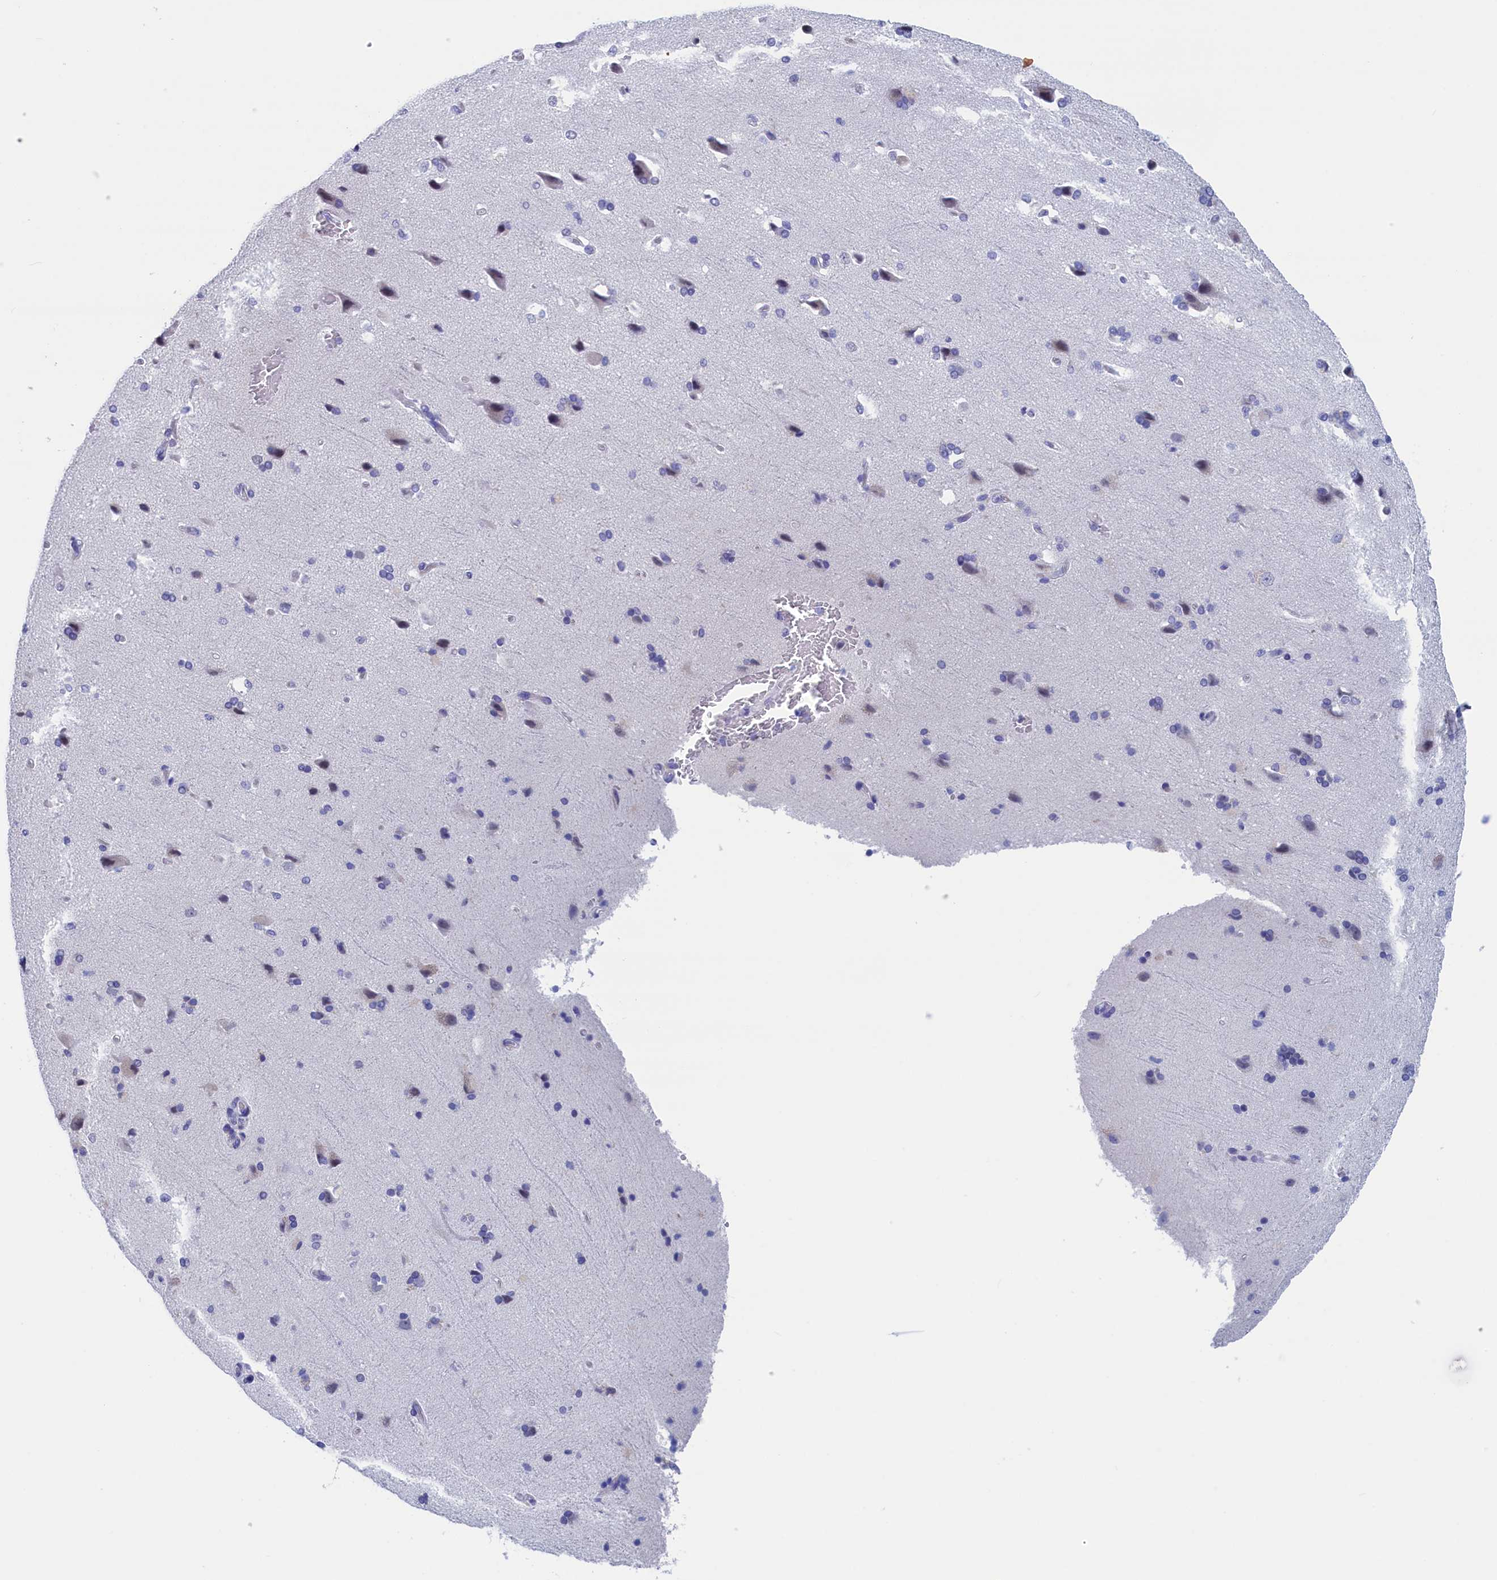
{"staining": {"intensity": "negative", "quantity": "none", "location": "none"}, "tissue": "cerebral cortex", "cell_type": "Endothelial cells", "image_type": "normal", "snomed": [{"axis": "morphology", "description": "Normal tissue, NOS"}, {"axis": "topography", "description": "Cerebral cortex"}], "caption": "Protein analysis of benign cerebral cortex reveals no significant staining in endothelial cells.", "gene": "WDR83", "patient": {"sex": "male", "age": 62}}